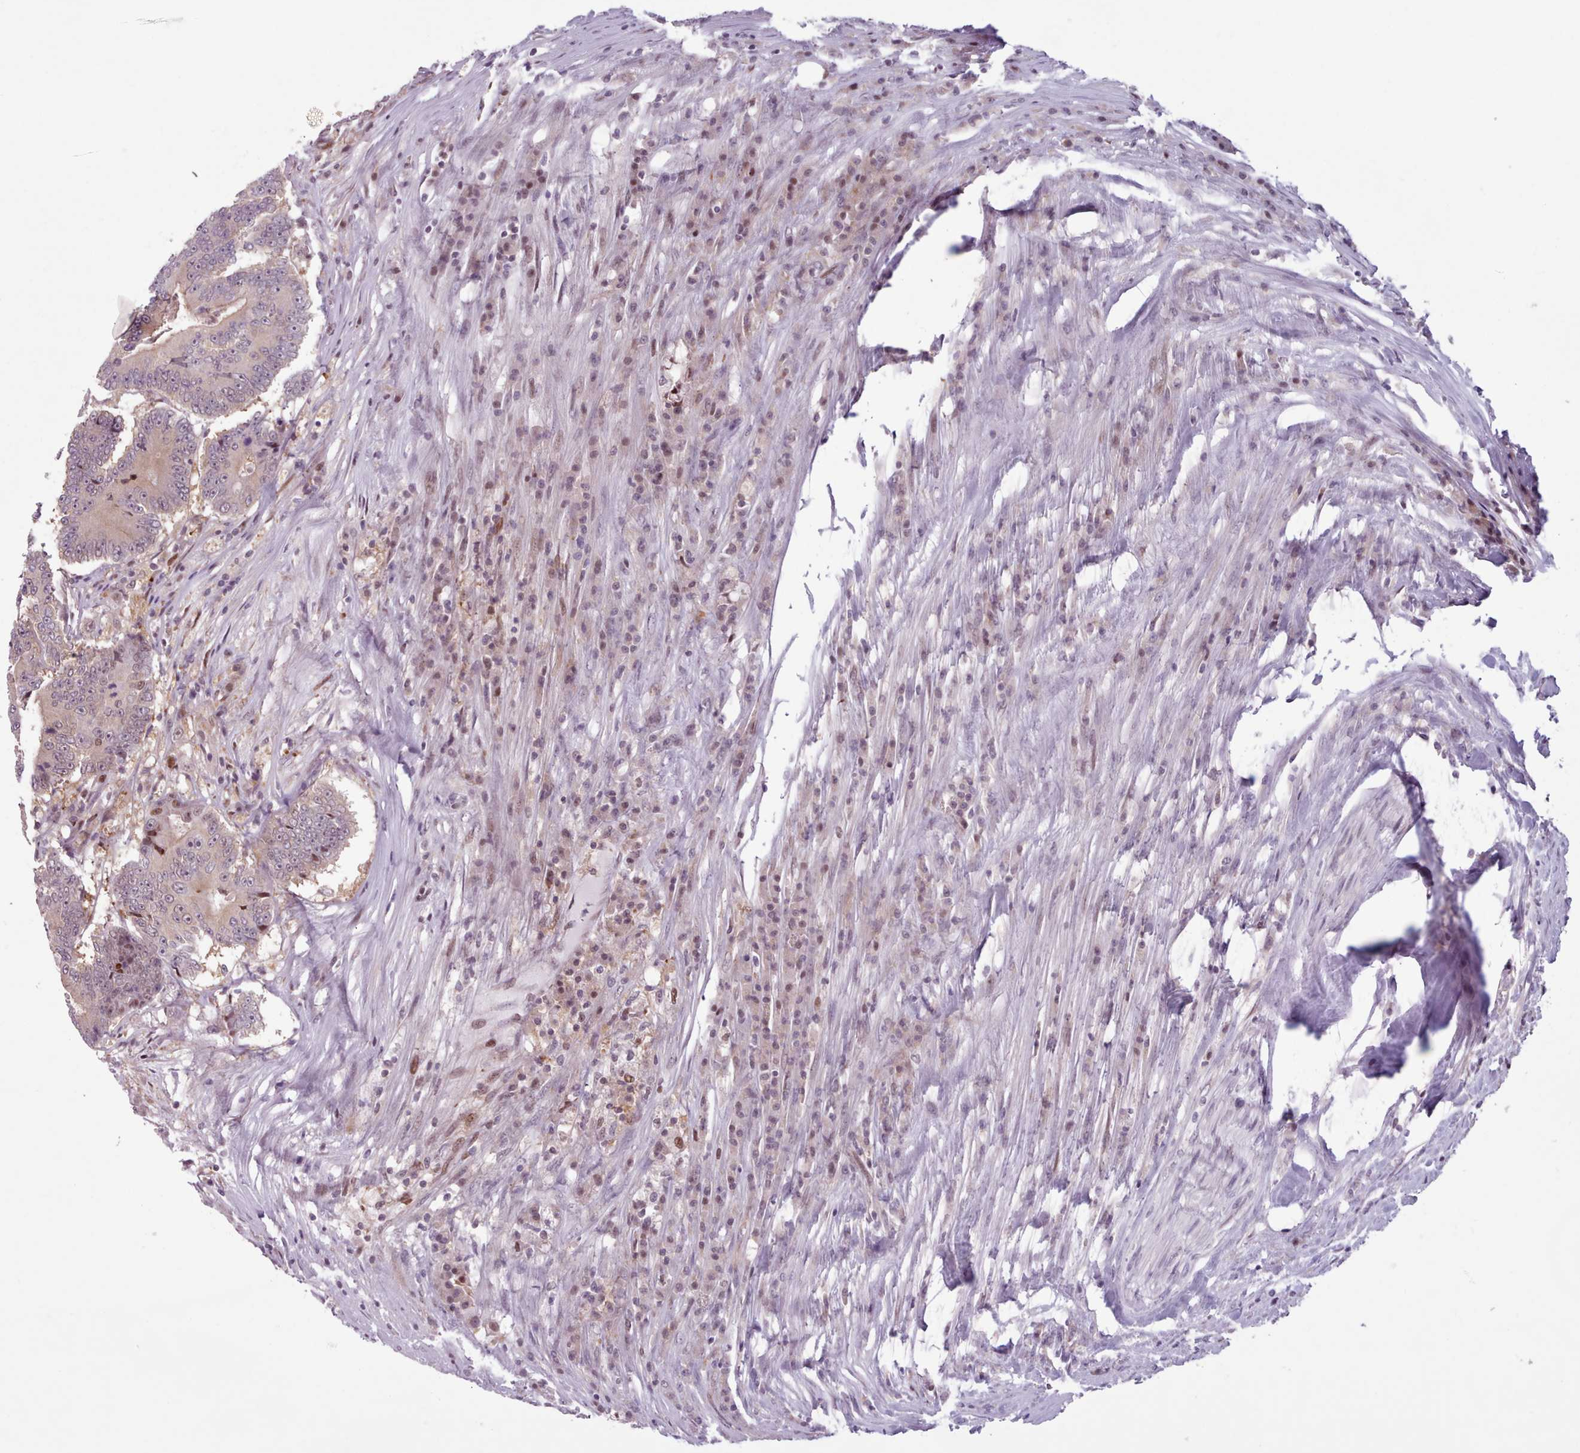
{"staining": {"intensity": "negative", "quantity": "none", "location": "none"}, "tissue": "colorectal cancer", "cell_type": "Tumor cells", "image_type": "cancer", "snomed": [{"axis": "morphology", "description": "Adenocarcinoma, NOS"}, {"axis": "topography", "description": "Colon"}], "caption": "Immunohistochemical staining of colorectal adenocarcinoma exhibits no significant staining in tumor cells. The staining was performed using DAB (3,3'-diaminobenzidine) to visualize the protein expression in brown, while the nuclei were stained in blue with hematoxylin (Magnification: 20x).", "gene": "KBTBD7", "patient": {"sex": "male", "age": 83}}